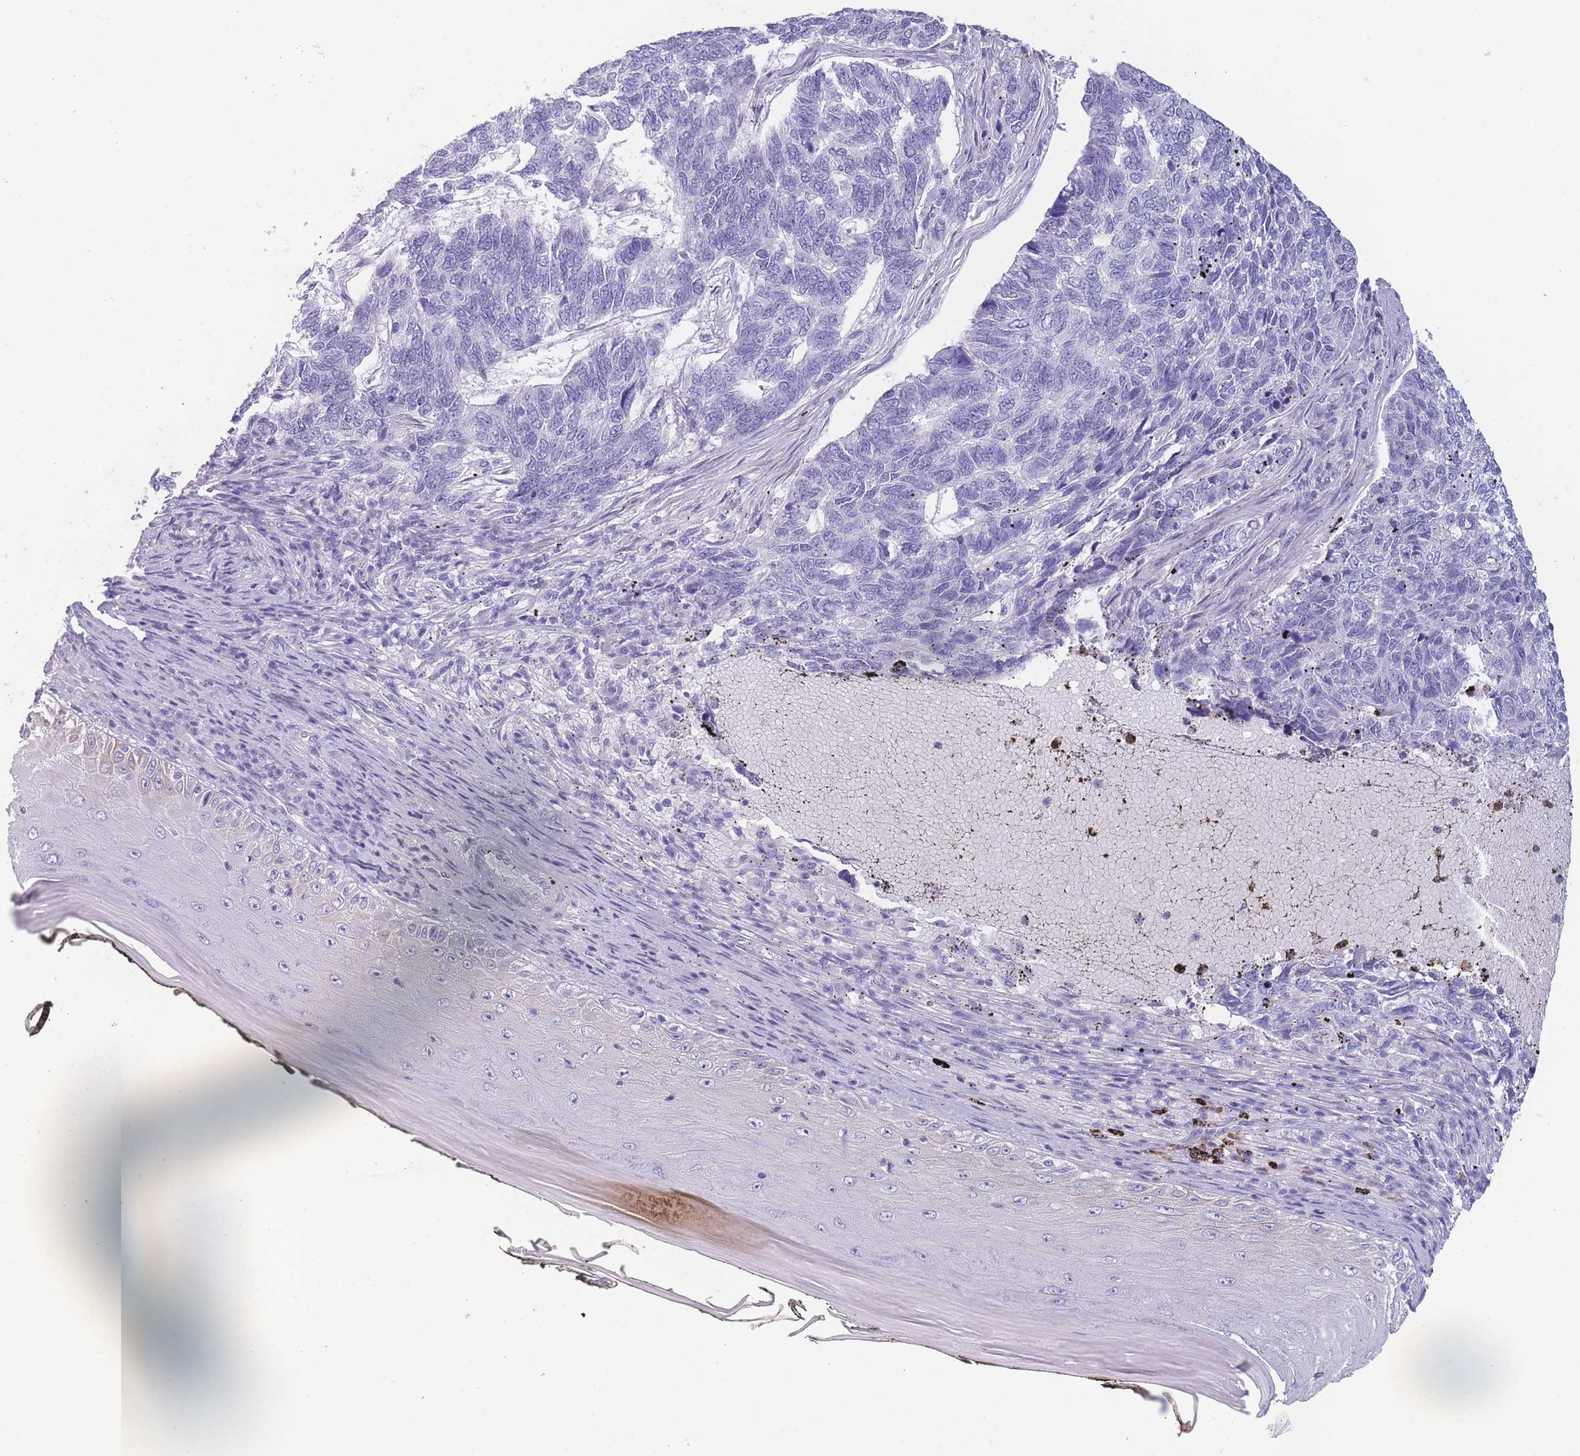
{"staining": {"intensity": "negative", "quantity": "none", "location": "none"}, "tissue": "skin cancer", "cell_type": "Tumor cells", "image_type": "cancer", "snomed": [{"axis": "morphology", "description": "Basal cell carcinoma"}, {"axis": "topography", "description": "Skin"}], "caption": "This histopathology image is of skin cancer stained with immunohistochemistry to label a protein in brown with the nuclei are counter-stained blue. There is no staining in tumor cells. (Brightfield microscopy of DAB immunohistochemistry (IHC) at high magnification).", "gene": "ZNF627", "patient": {"sex": "female", "age": 65}}